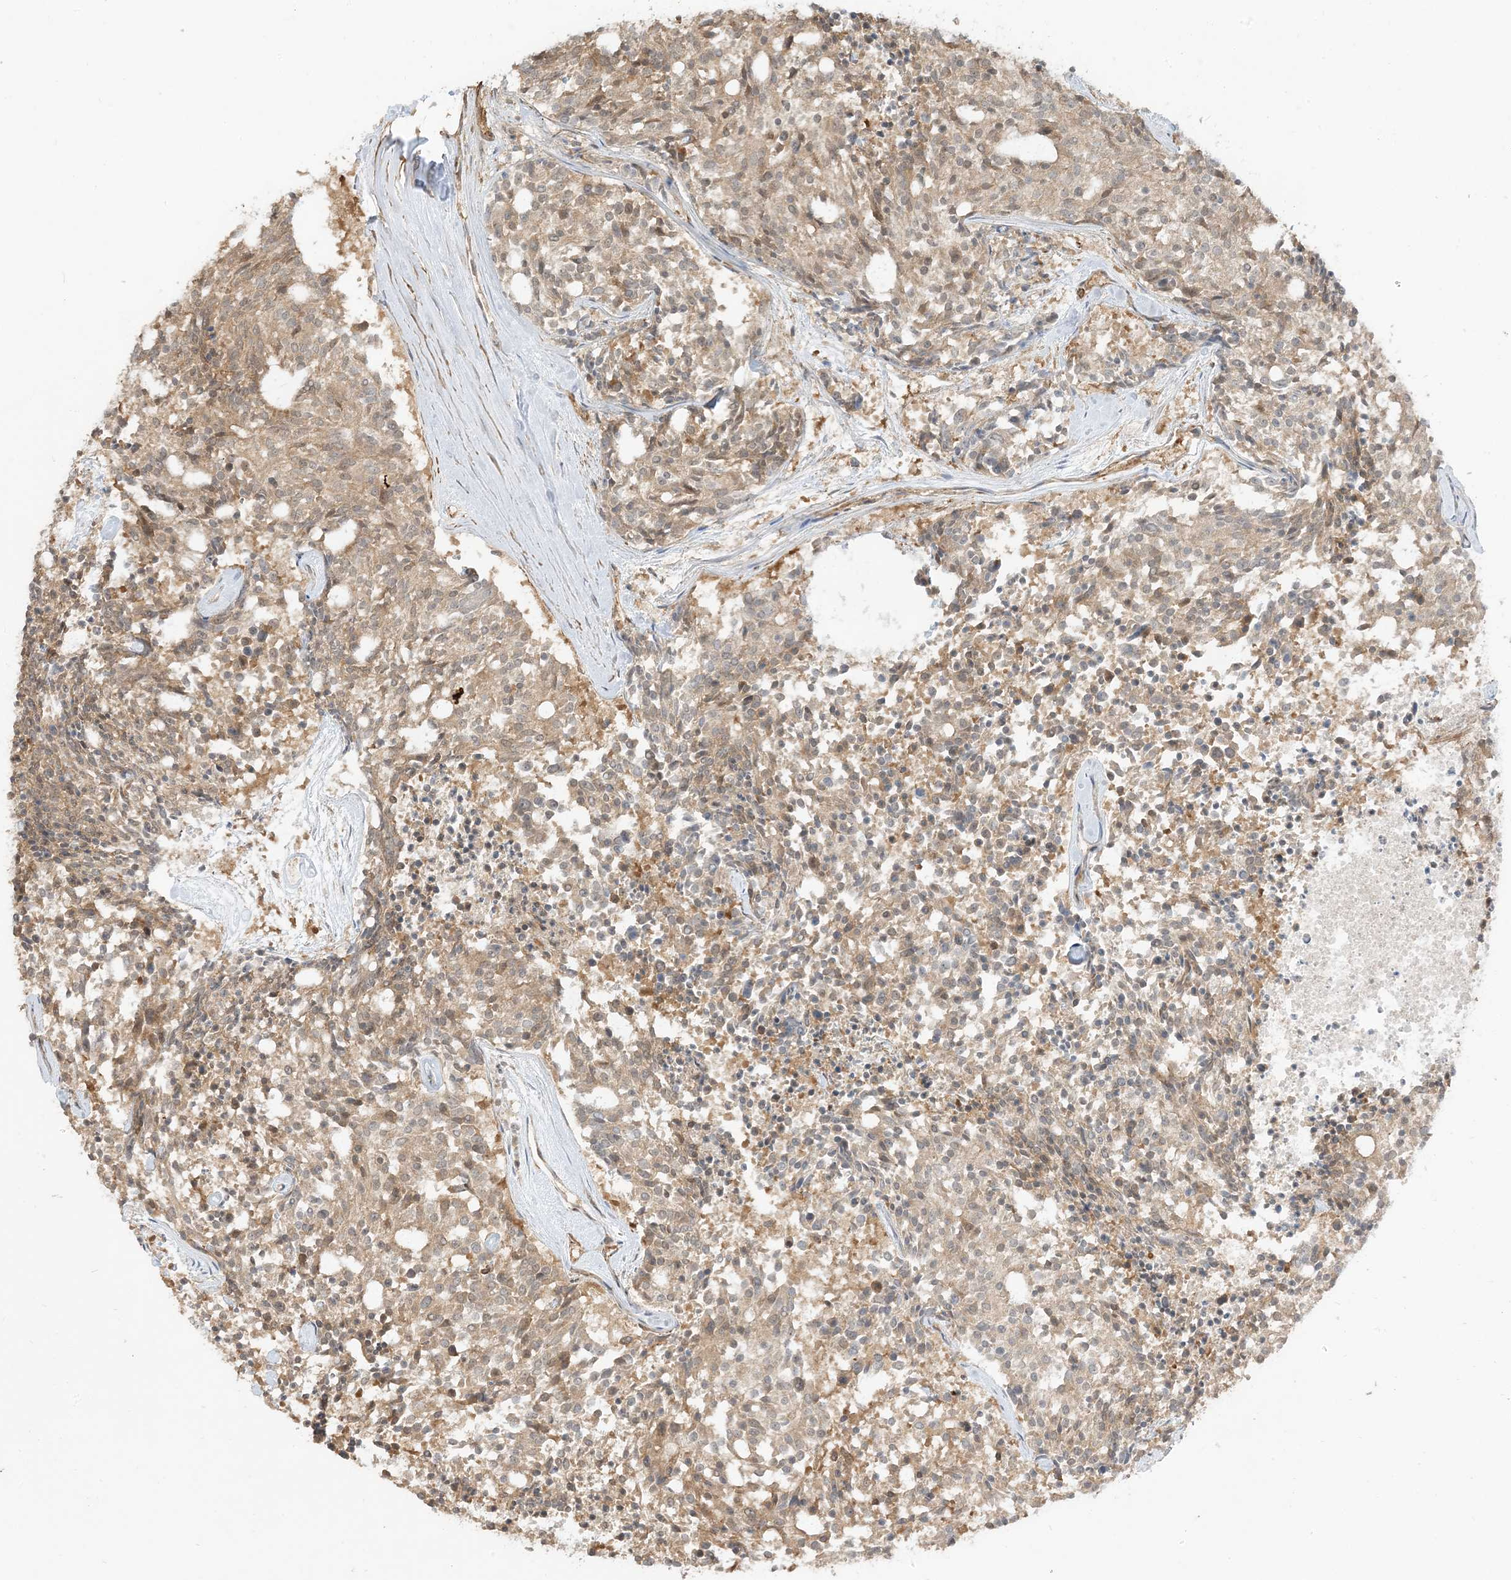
{"staining": {"intensity": "weak", "quantity": "25%-75%", "location": "cytoplasmic/membranous"}, "tissue": "carcinoid", "cell_type": "Tumor cells", "image_type": "cancer", "snomed": [{"axis": "morphology", "description": "Carcinoid, malignant, NOS"}, {"axis": "topography", "description": "Pancreas"}], "caption": "The image shows staining of carcinoid, revealing weak cytoplasmic/membranous protein staining (brown color) within tumor cells.", "gene": "TBCC", "patient": {"sex": "female", "age": 54}}